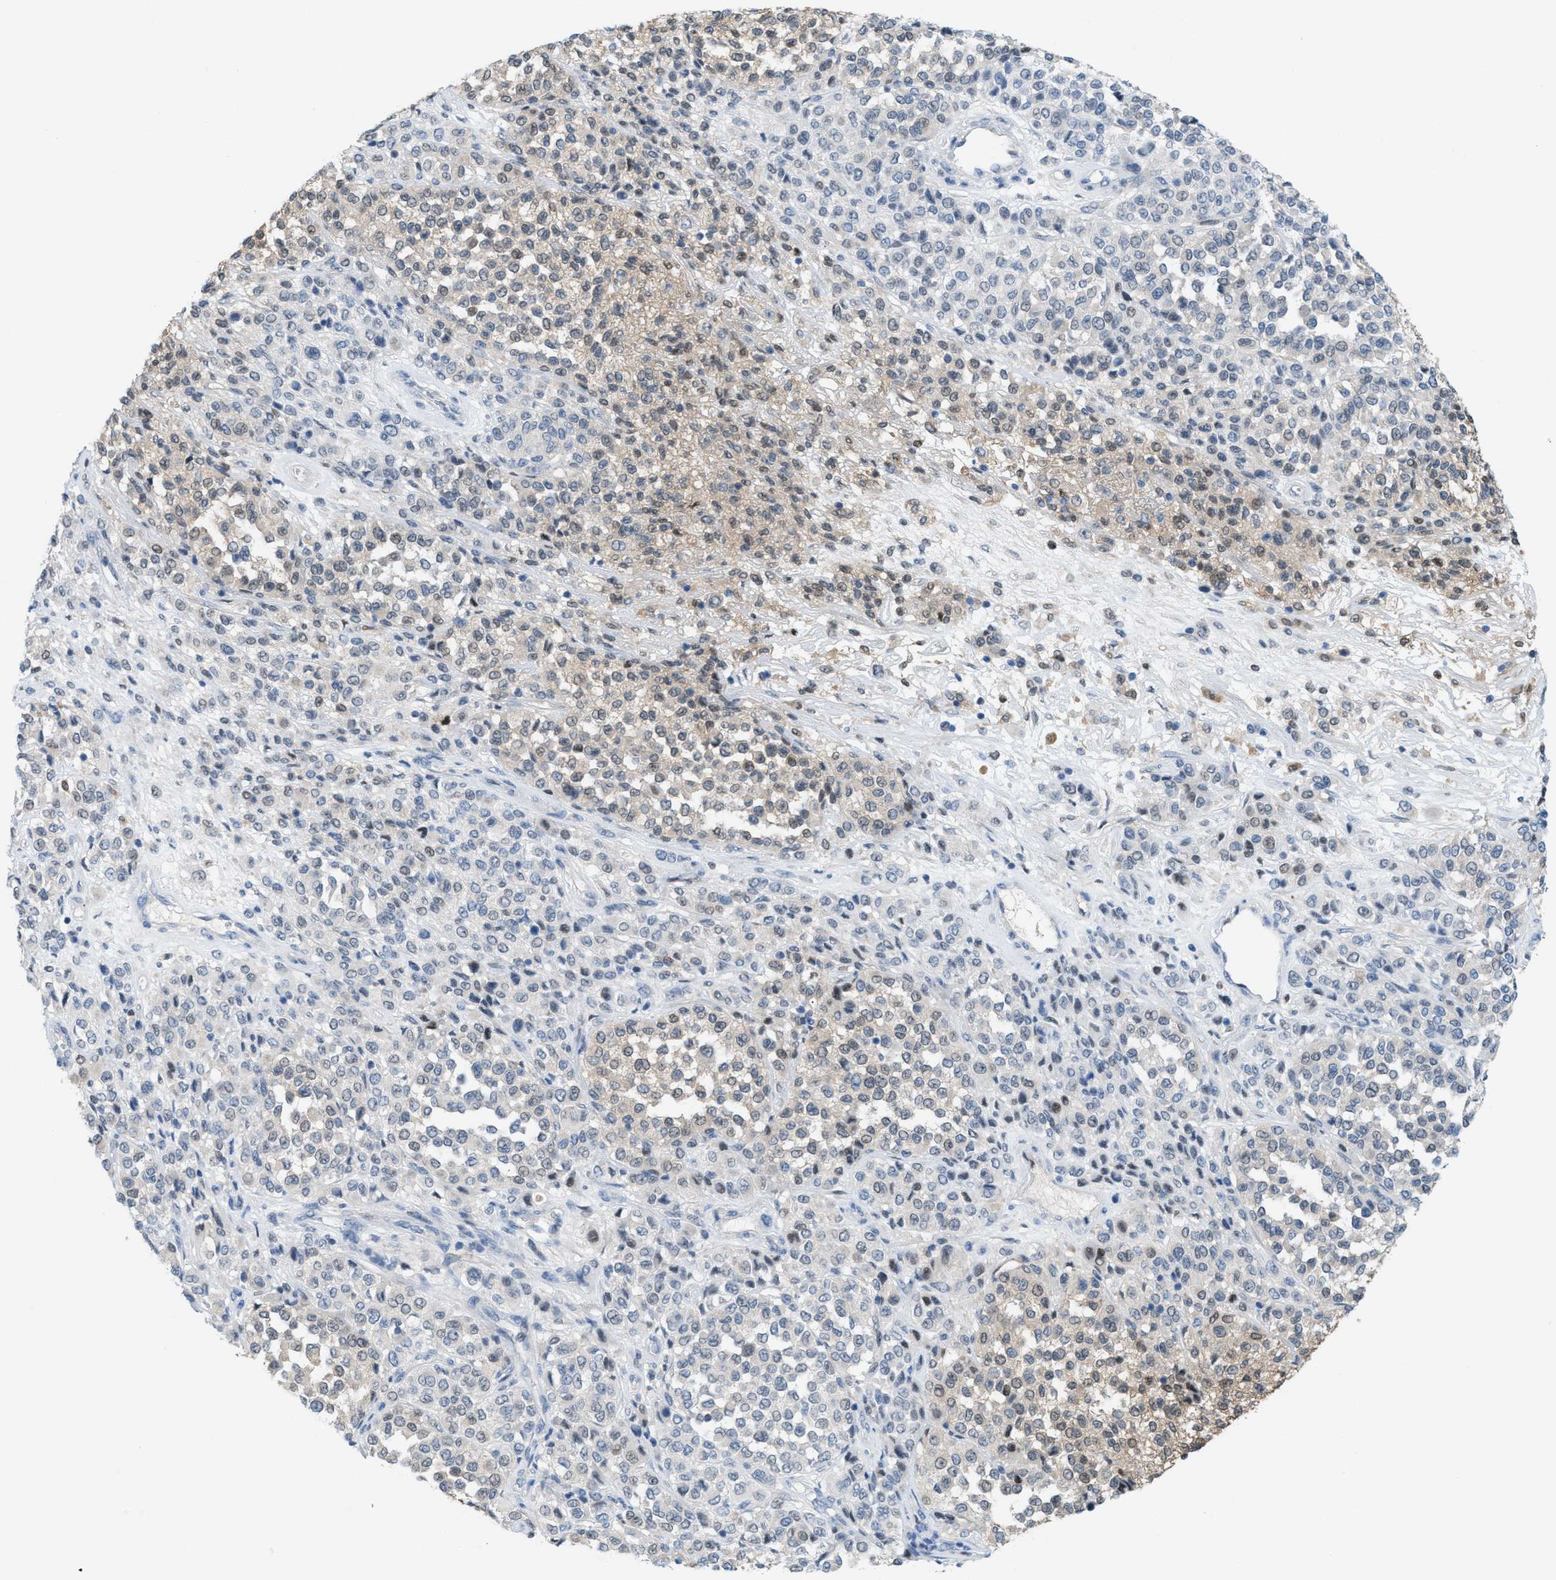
{"staining": {"intensity": "weak", "quantity": "25%-75%", "location": "cytoplasmic/membranous"}, "tissue": "melanoma", "cell_type": "Tumor cells", "image_type": "cancer", "snomed": [{"axis": "morphology", "description": "Malignant melanoma, Metastatic site"}, {"axis": "topography", "description": "Pancreas"}], "caption": "A brown stain highlights weak cytoplasmic/membranous positivity of a protein in human melanoma tumor cells.", "gene": "PPM1D", "patient": {"sex": "female", "age": 30}}